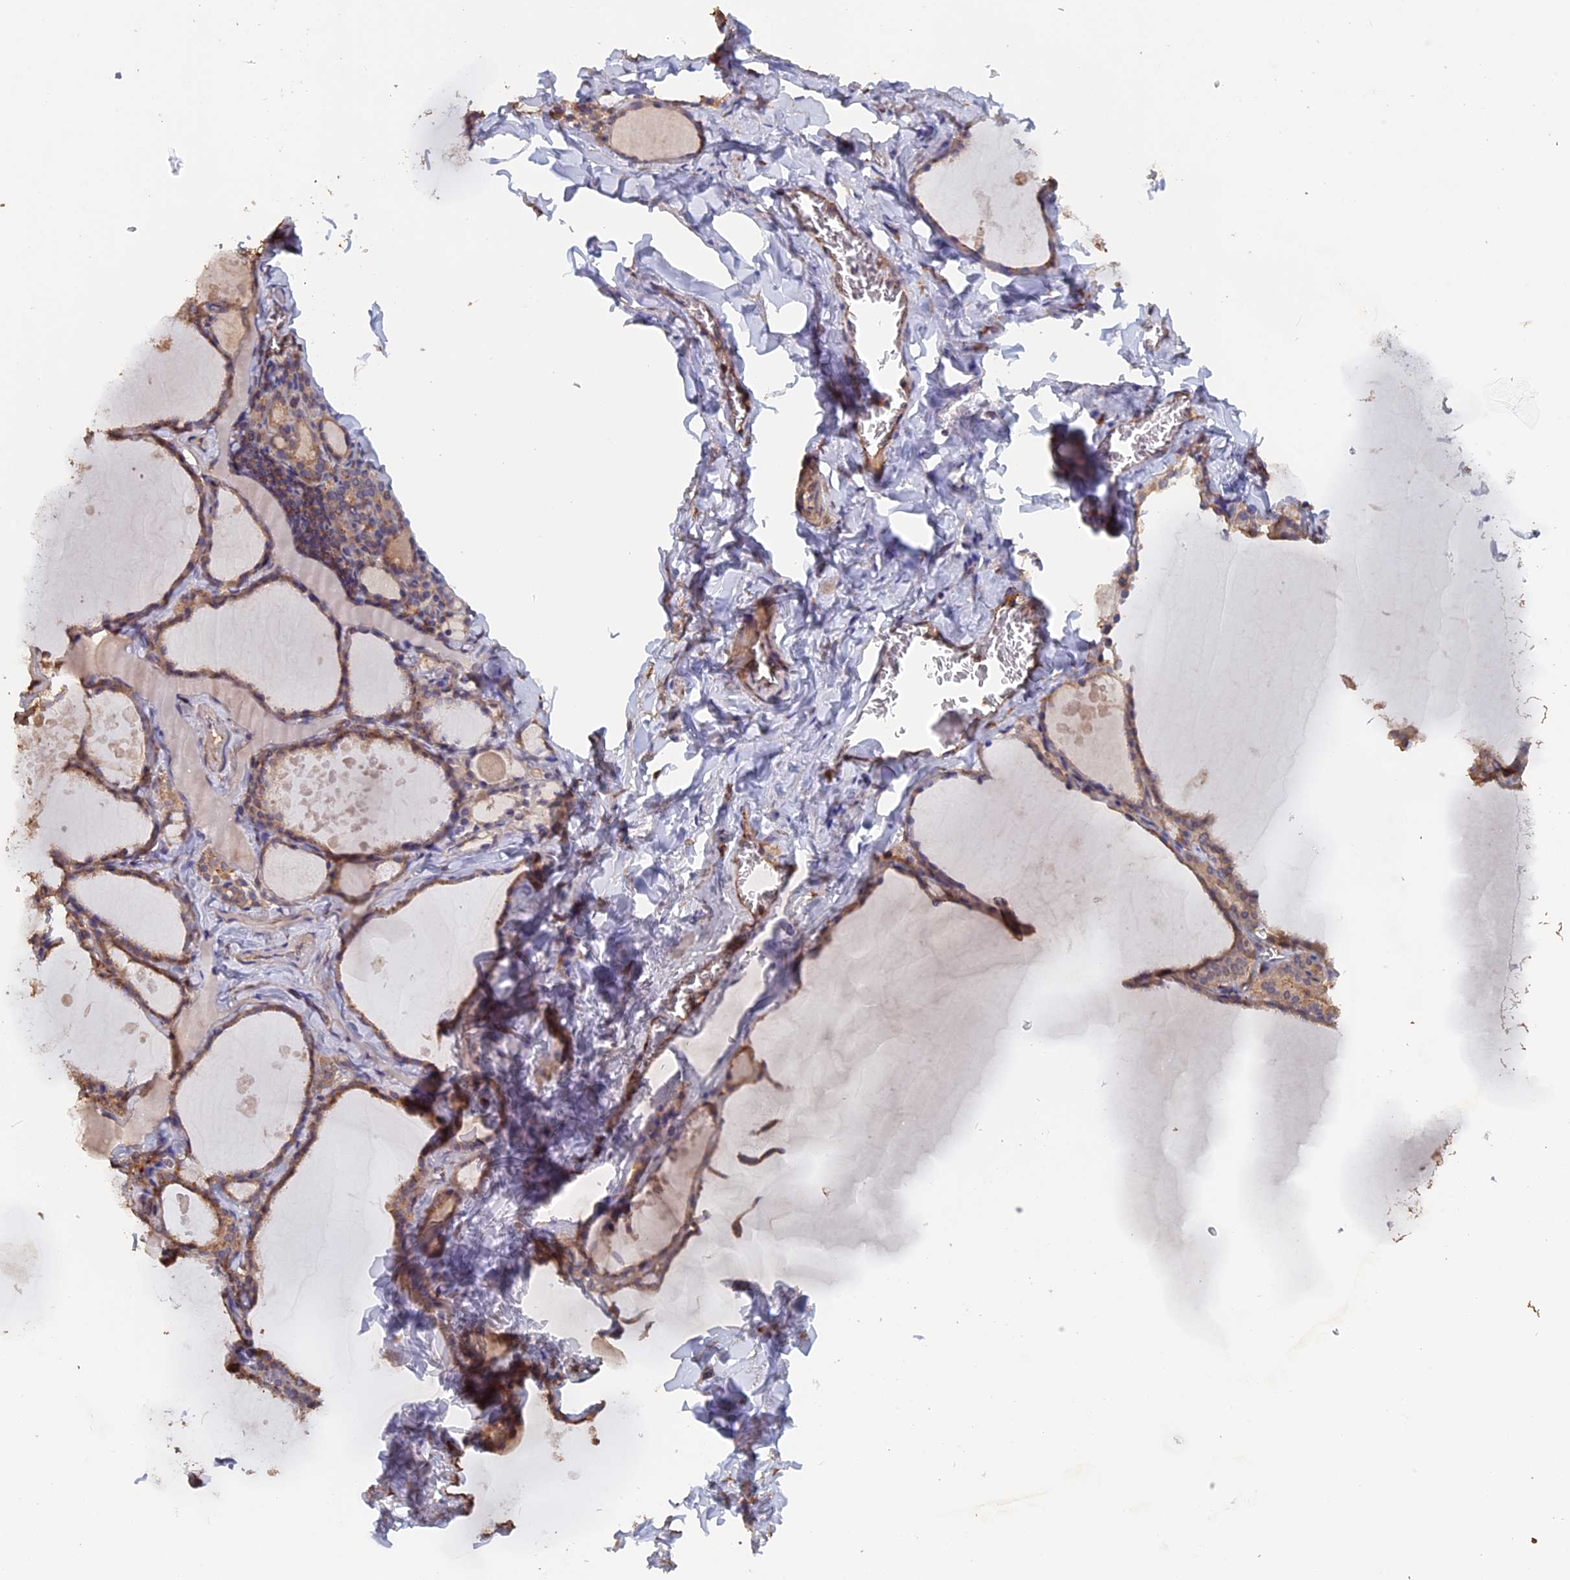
{"staining": {"intensity": "moderate", "quantity": ">75%", "location": "cytoplasmic/membranous"}, "tissue": "thyroid gland", "cell_type": "Glandular cells", "image_type": "normal", "snomed": [{"axis": "morphology", "description": "Normal tissue, NOS"}, {"axis": "topography", "description": "Thyroid gland"}], "caption": "Immunohistochemical staining of normal thyroid gland demonstrates >75% levels of moderate cytoplasmic/membranous protein expression in about >75% of glandular cells. The protein is stained brown, and the nuclei are stained in blue (DAB IHC with brightfield microscopy, high magnification).", "gene": "PIGQ", "patient": {"sex": "male", "age": 56}}